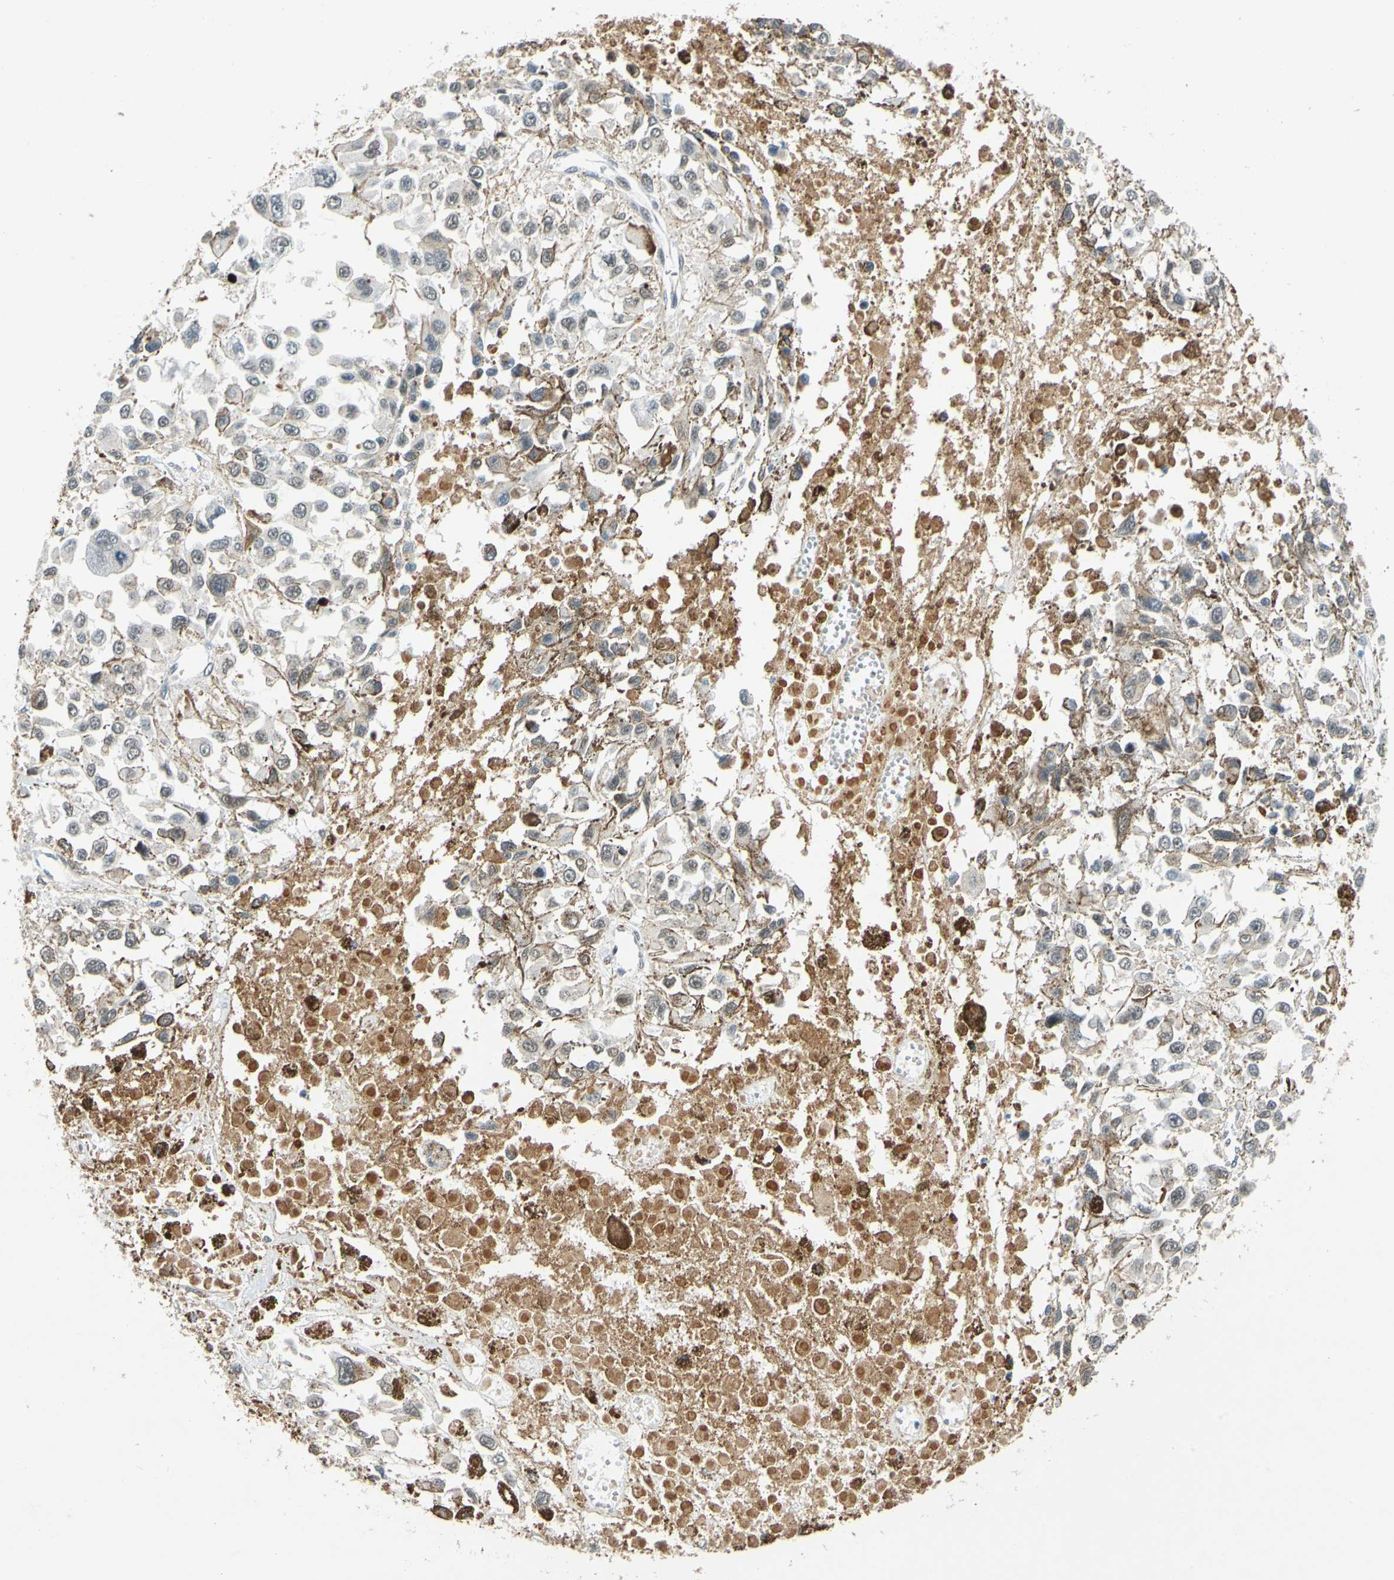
{"staining": {"intensity": "weak", "quantity": "<25%", "location": "cytoplasmic/membranous"}, "tissue": "melanoma", "cell_type": "Tumor cells", "image_type": "cancer", "snomed": [{"axis": "morphology", "description": "Malignant melanoma, Metastatic site"}, {"axis": "topography", "description": "Lymph node"}], "caption": "Histopathology image shows no protein expression in tumor cells of malignant melanoma (metastatic site) tissue.", "gene": "POGZ", "patient": {"sex": "male", "age": 59}}